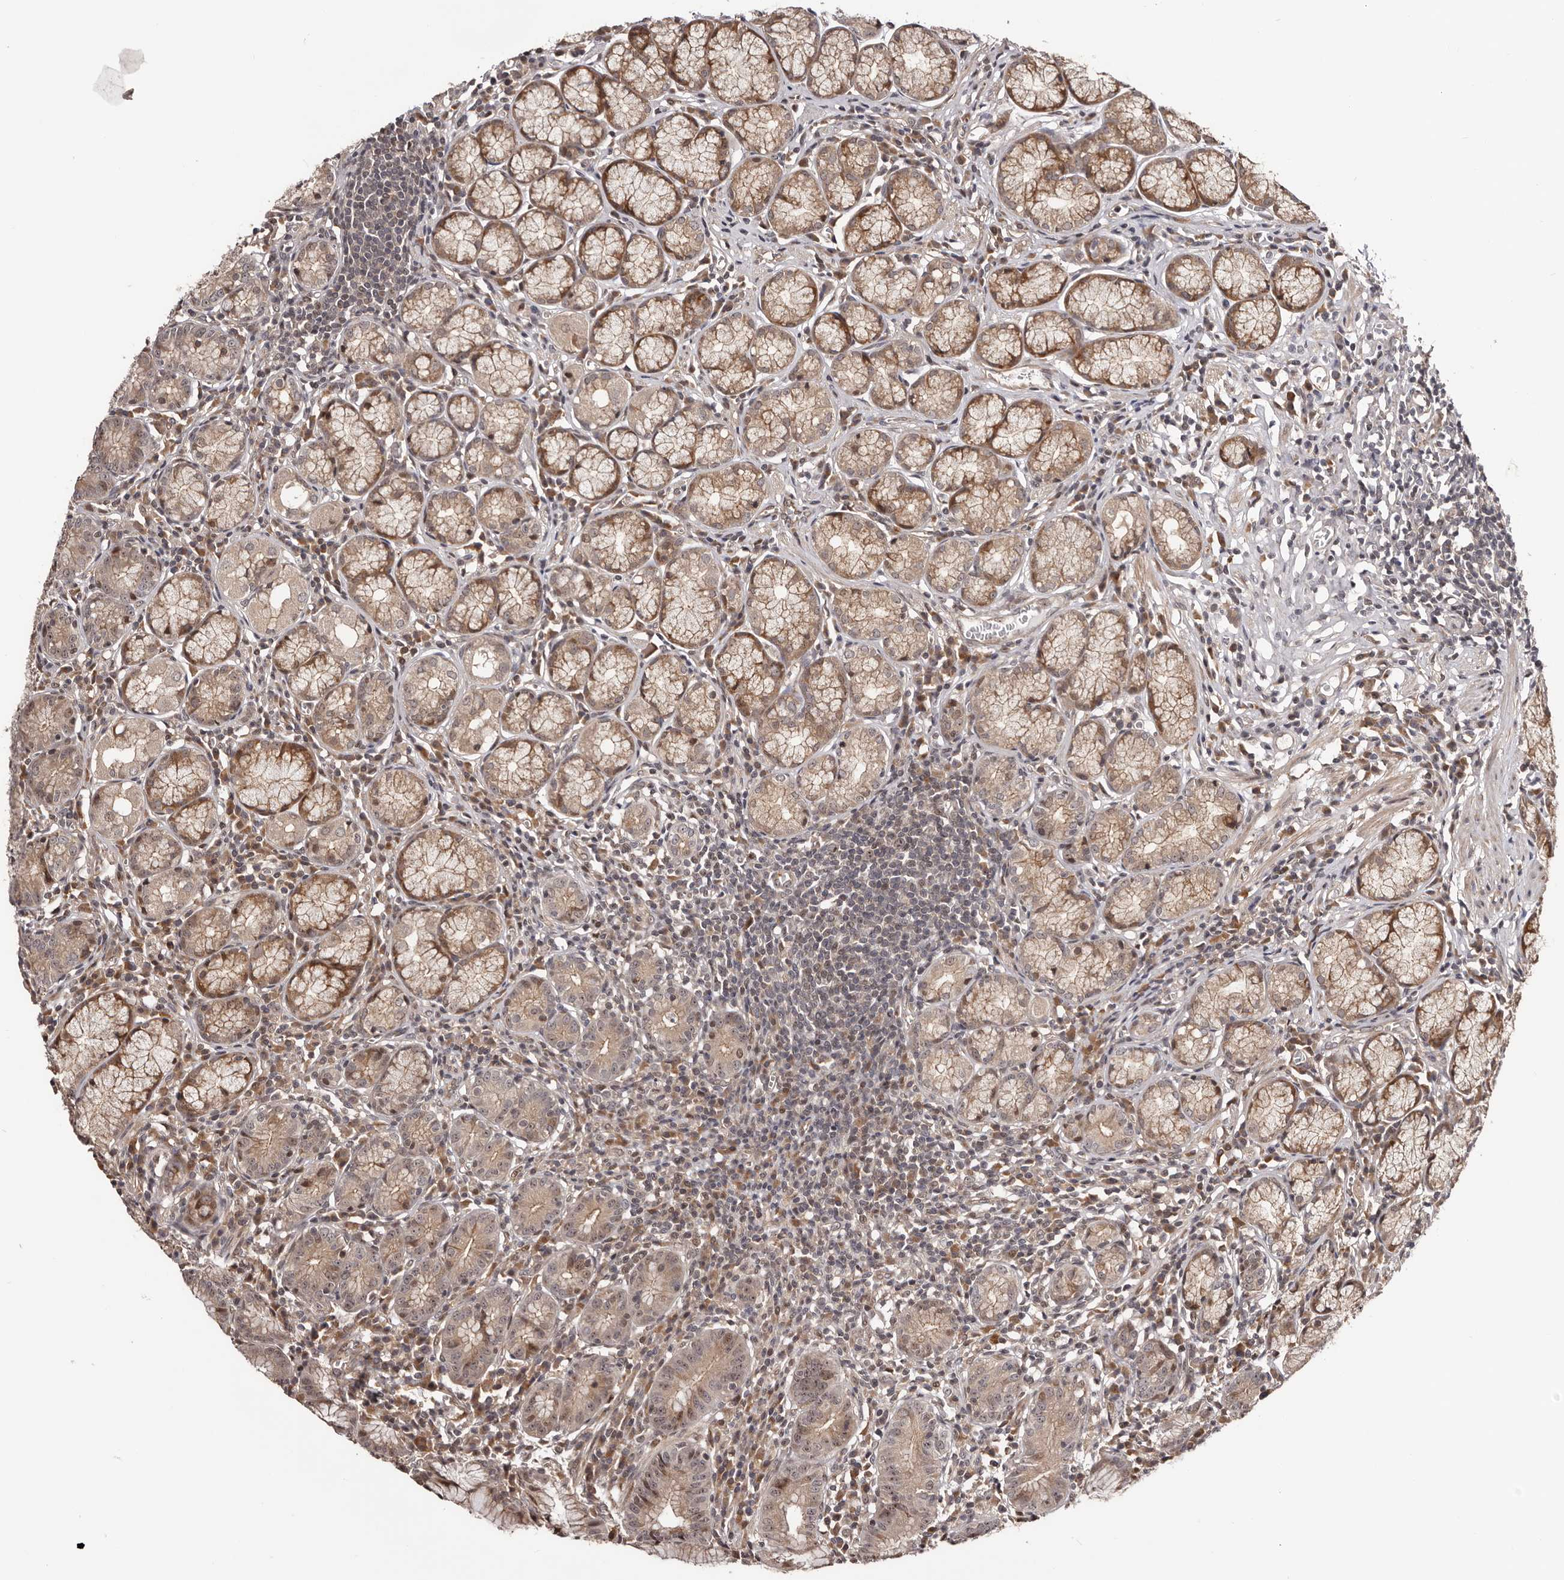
{"staining": {"intensity": "moderate", "quantity": ">75%", "location": "cytoplasmic/membranous,nuclear"}, "tissue": "stomach", "cell_type": "Glandular cells", "image_type": "normal", "snomed": [{"axis": "morphology", "description": "Normal tissue, NOS"}, {"axis": "topography", "description": "Stomach"}], "caption": "Stomach was stained to show a protein in brown. There is medium levels of moderate cytoplasmic/membranous,nuclear expression in about >75% of glandular cells. Nuclei are stained in blue.", "gene": "NOL12", "patient": {"sex": "male", "age": 55}}